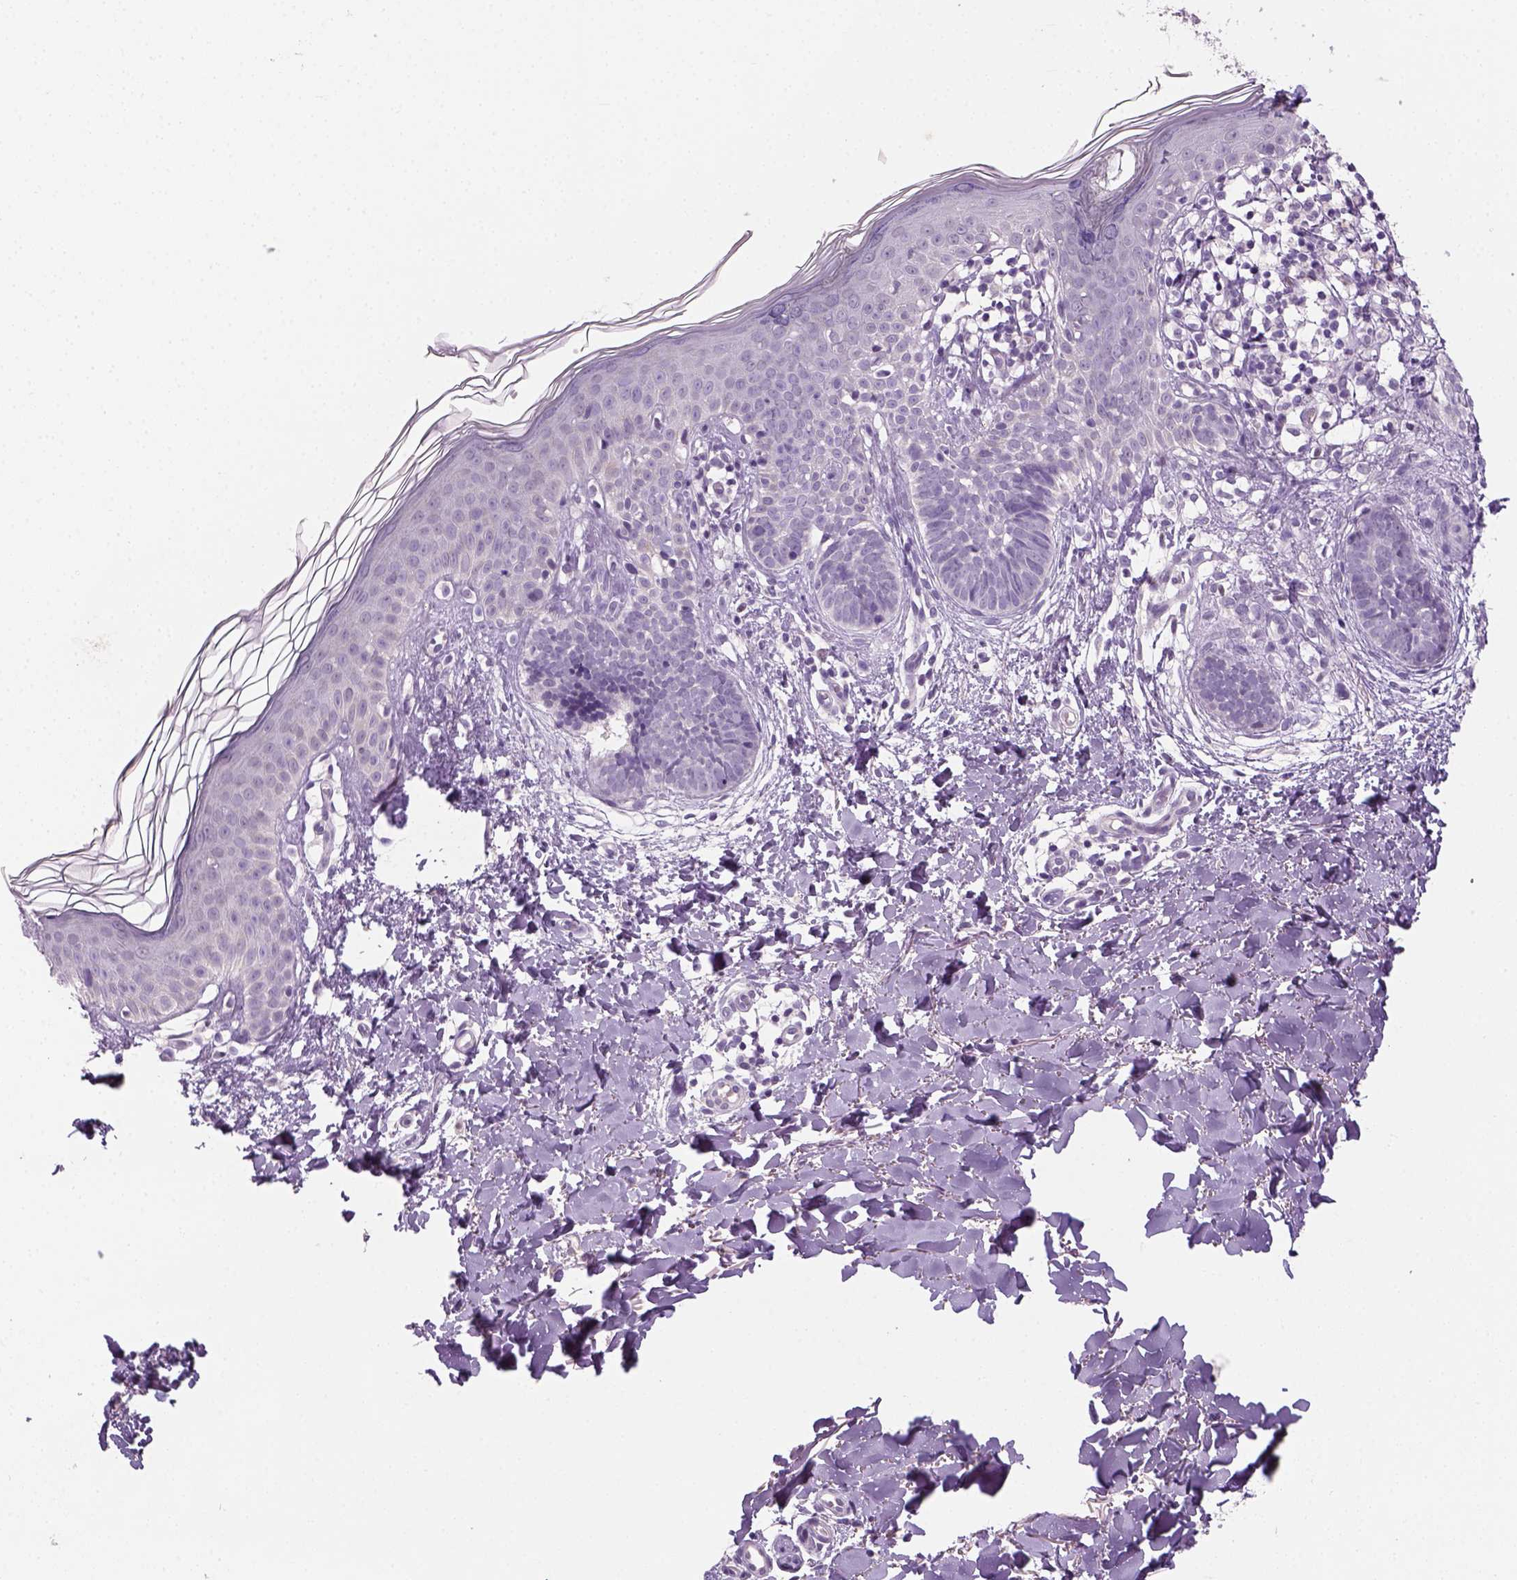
{"staining": {"intensity": "negative", "quantity": "none", "location": "none"}, "tissue": "skin cancer", "cell_type": "Tumor cells", "image_type": "cancer", "snomed": [{"axis": "morphology", "description": "Basal cell carcinoma"}, {"axis": "topography", "description": "Skin"}], "caption": "This photomicrograph is of skin cancer stained with immunohistochemistry to label a protein in brown with the nuclei are counter-stained blue. There is no staining in tumor cells.", "gene": "GFI1B", "patient": {"sex": "female", "age": 51}}